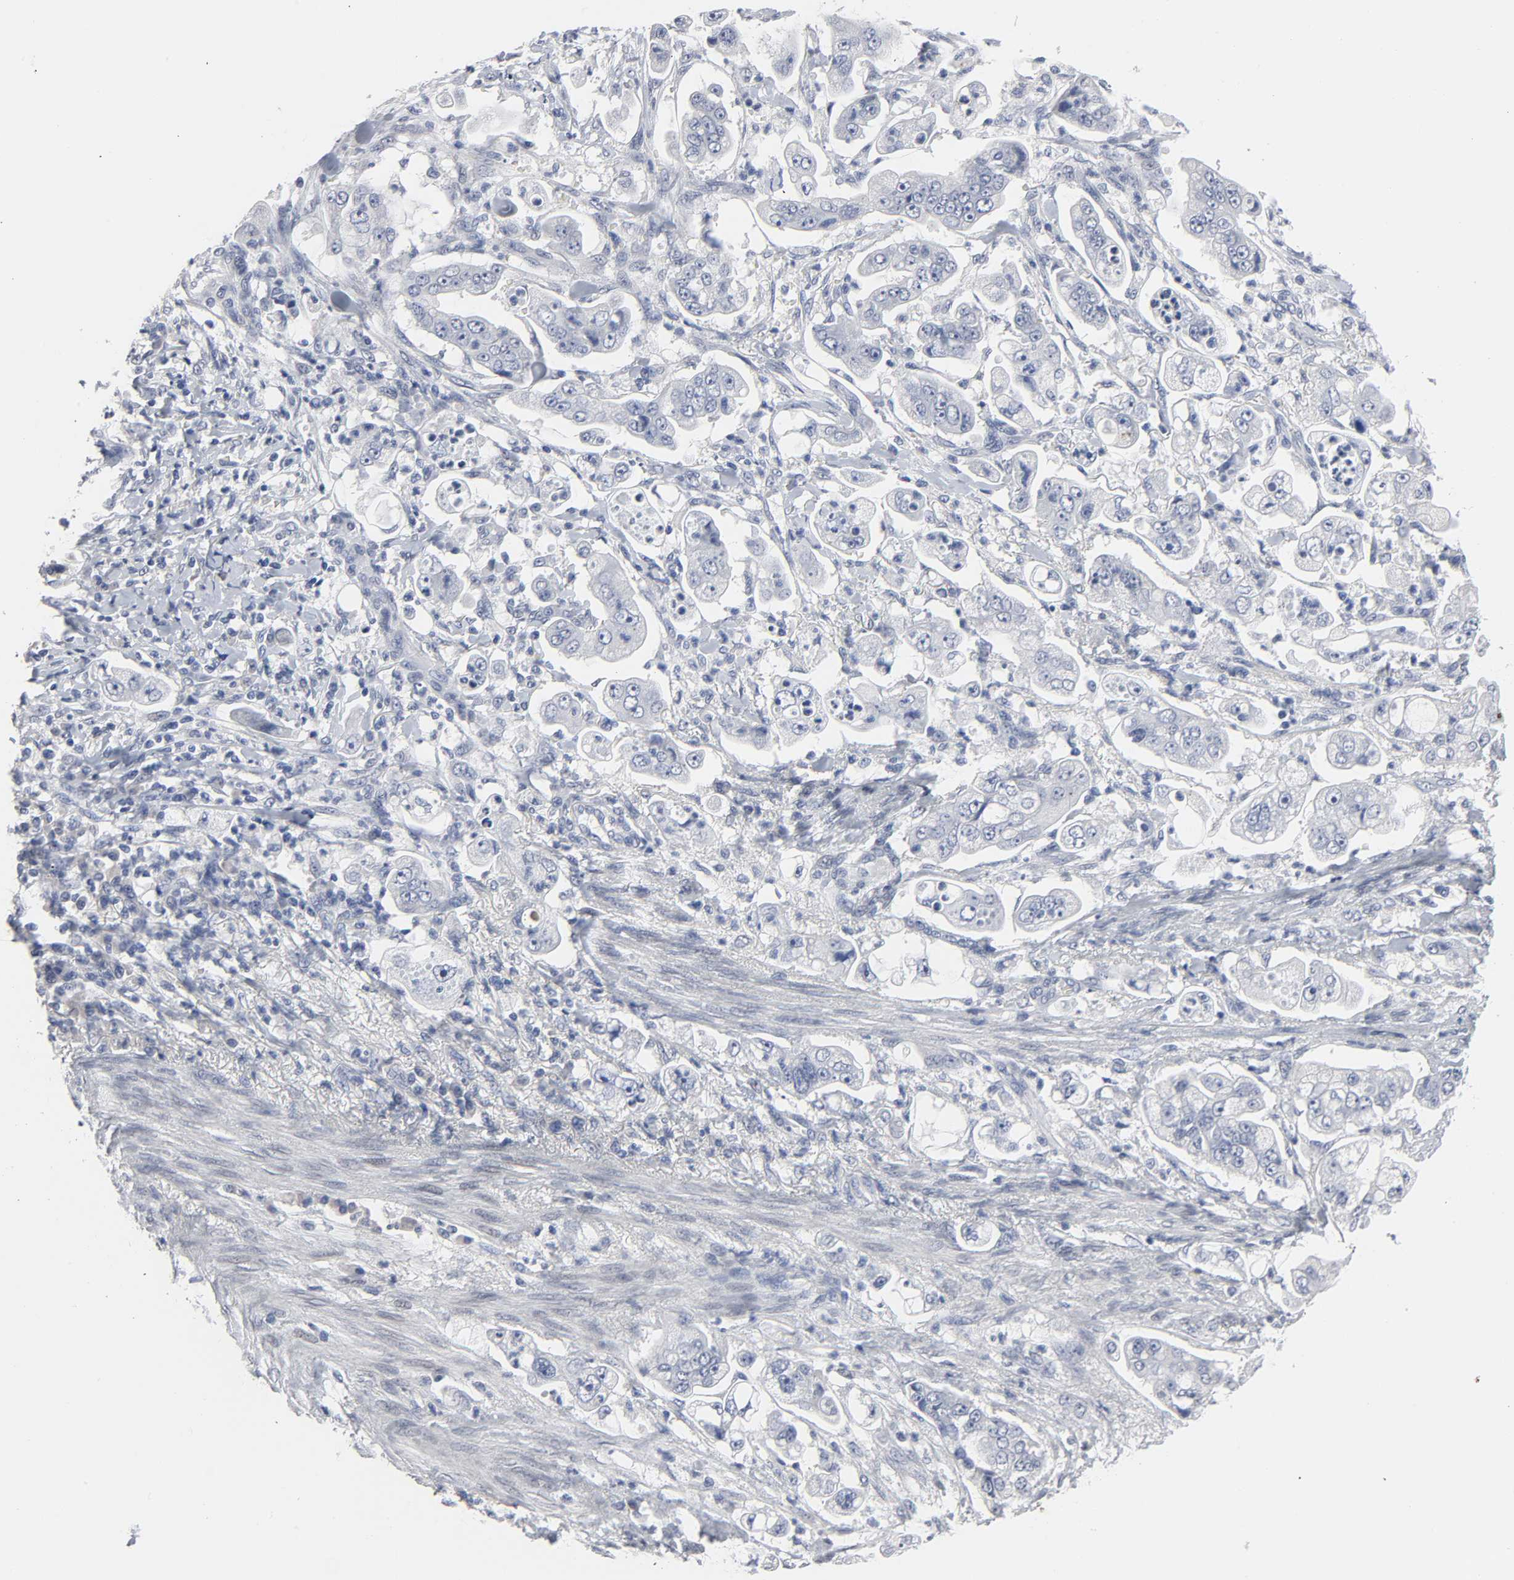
{"staining": {"intensity": "negative", "quantity": "none", "location": "none"}, "tissue": "stomach cancer", "cell_type": "Tumor cells", "image_type": "cancer", "snomed": [{"axis": "morphology", "description": "Adenocarcinoma, NOS"}, {"axis": "topography", "description": "Stomach"}], "caption": "Photomicrograph shows no protein positivity in tumor cells of stomach adenocarcinoma tissue.", "gene": "SALL2", "patient": {"sex": "male", "age": 62}}